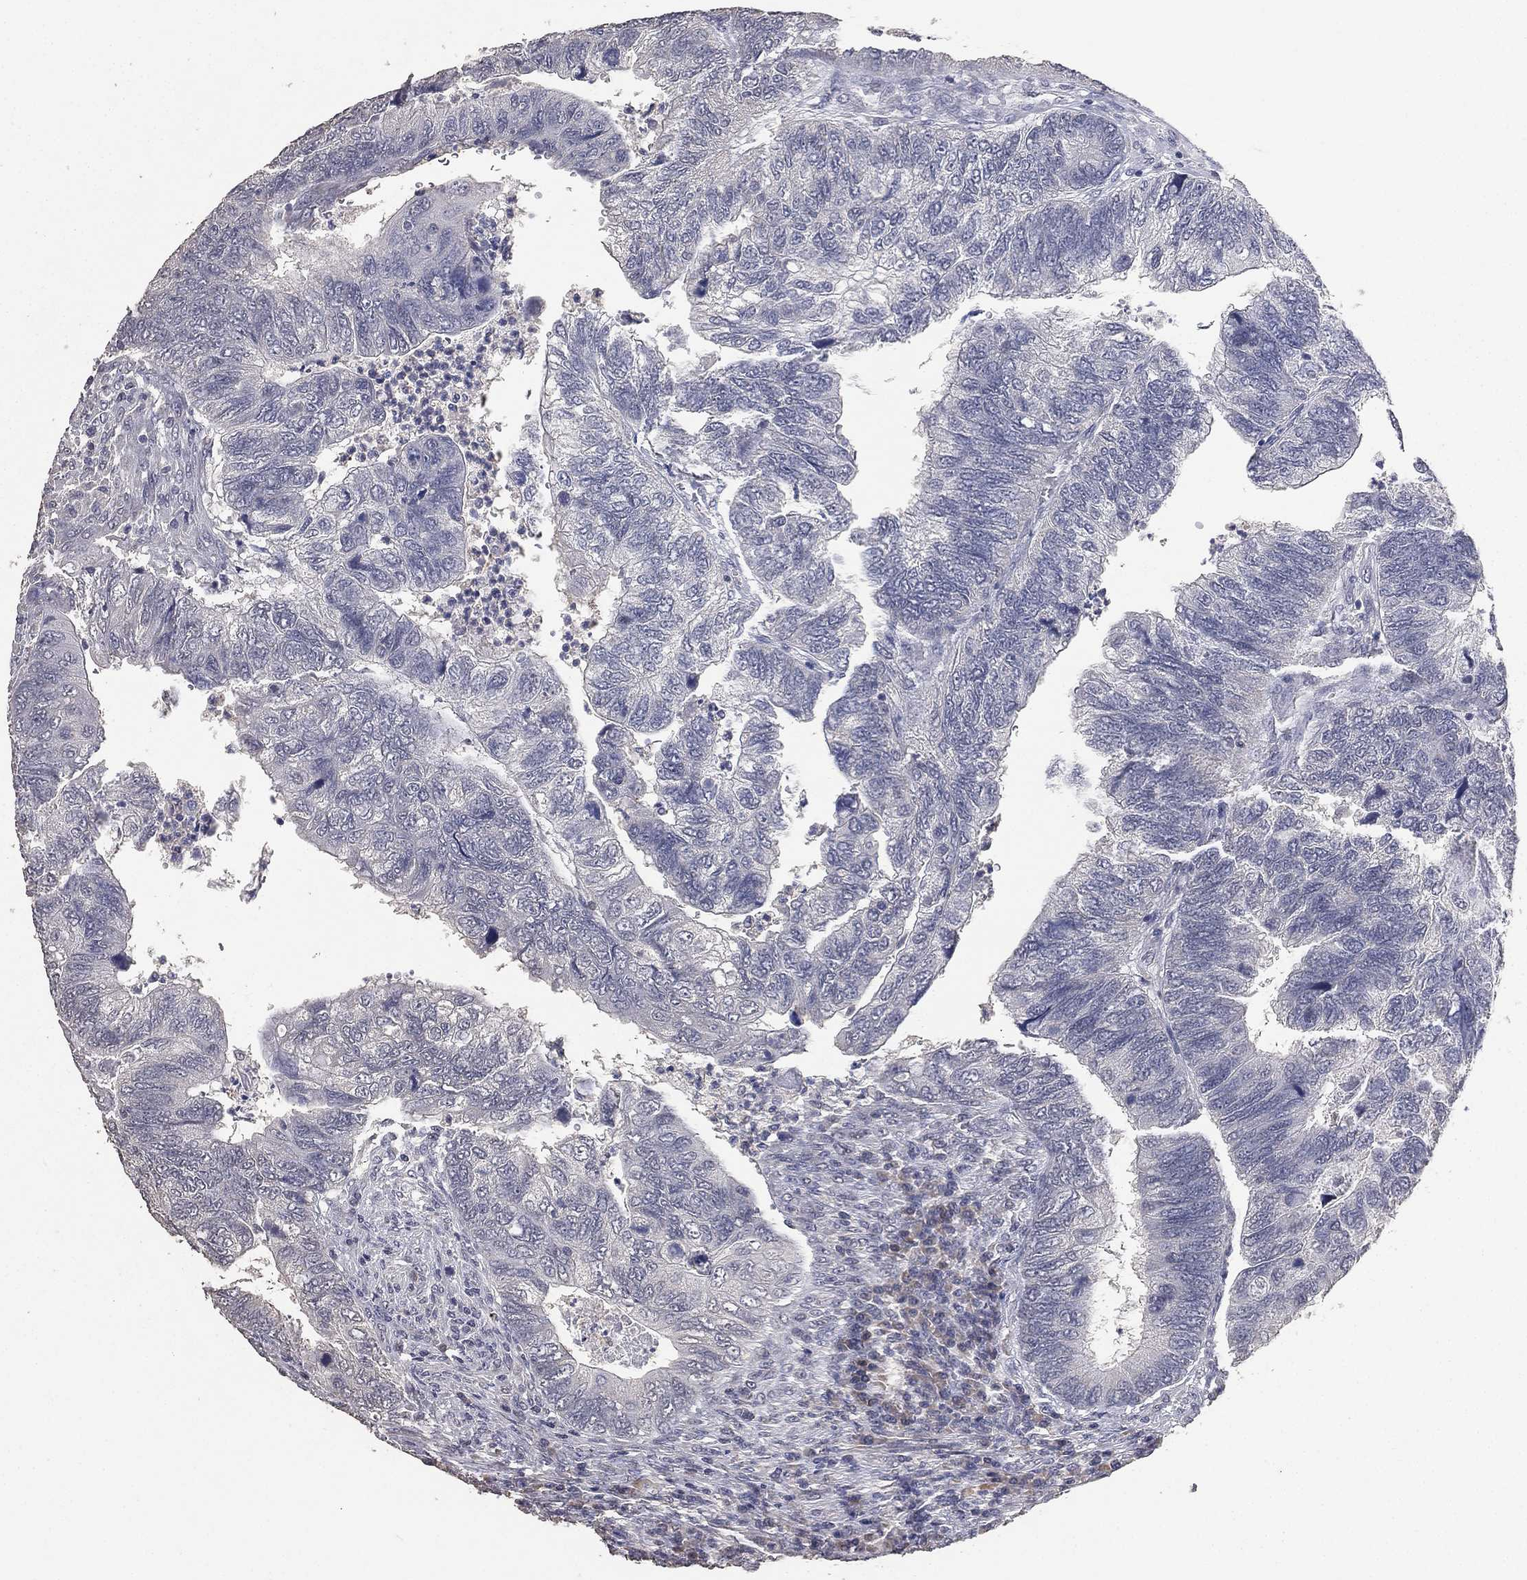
{"staining": {"intensity": "negative", "quantity": "none", "location": "none"}, "tissue": "colorectal cancer", "cell_type": "Tumor cells", "image_type": "cancer", "snomed": [{"axis": "morphology", "description": "Adenocarcinoma, NOS"}, {"axis": "topography", "description": "Colon"}], "caption": "Tumor cells show no significant staining in colorectal adenocarcinoma.", "gene": "DSG1", "patient": {"sex": "female", "age": 67}}